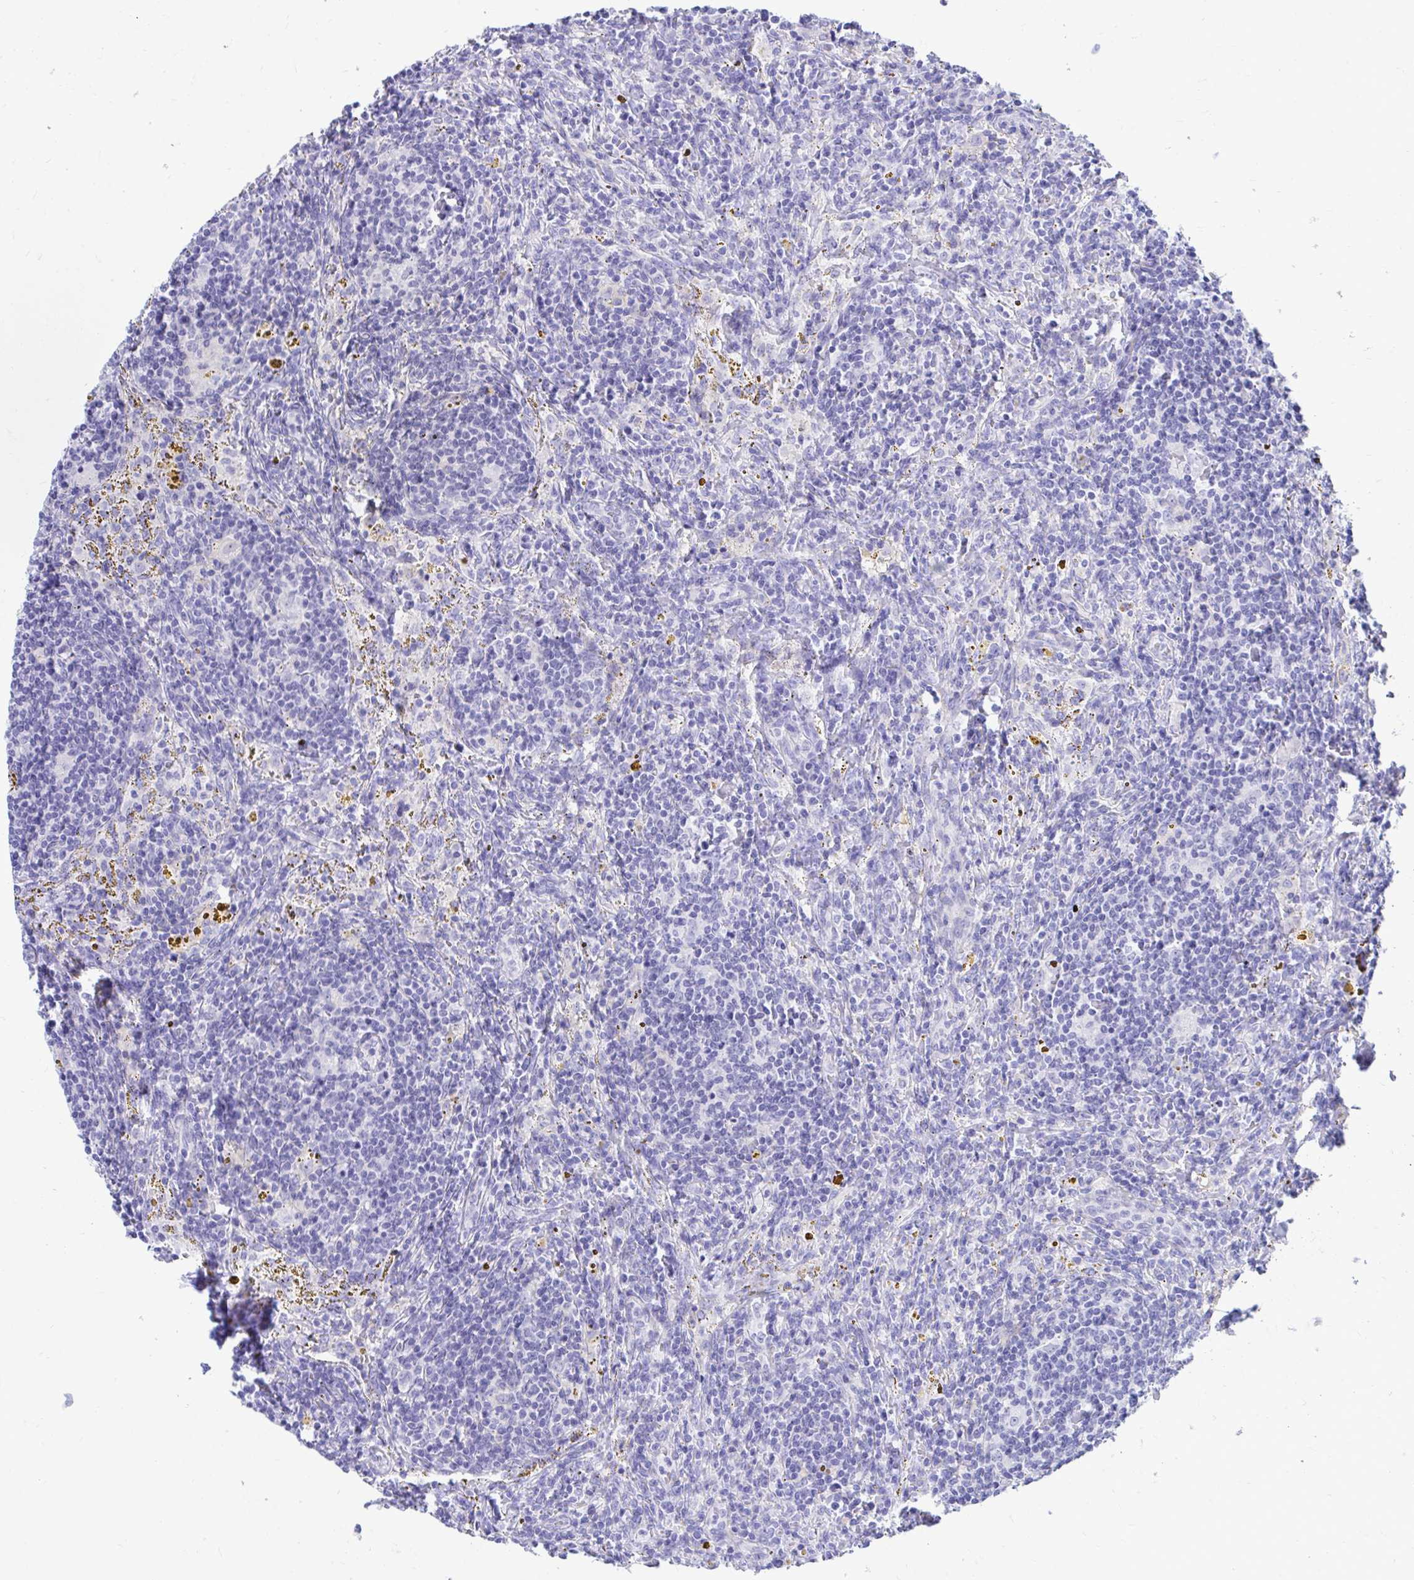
{"staining": {"intensity": "negative", "quantity": "none", "location": "none"}, "tissue": "lymphoma", "cell_type": "Tumor cells", "image_type": "cancer", "snomed": [{"axis": "morphology", "description": "Malignant lymphoma, non-Hodgkin's type, Low grade"}, {"axis": "topography", "description": "Spleen"}], "caption": "The IHC micrograph has no significant expression in tumor cells of low-grade malignant lymphoma, non-Hodgkin's type tissue.", "gene": "SHISA8", "patient": {"sex": "female", "age": 70}}